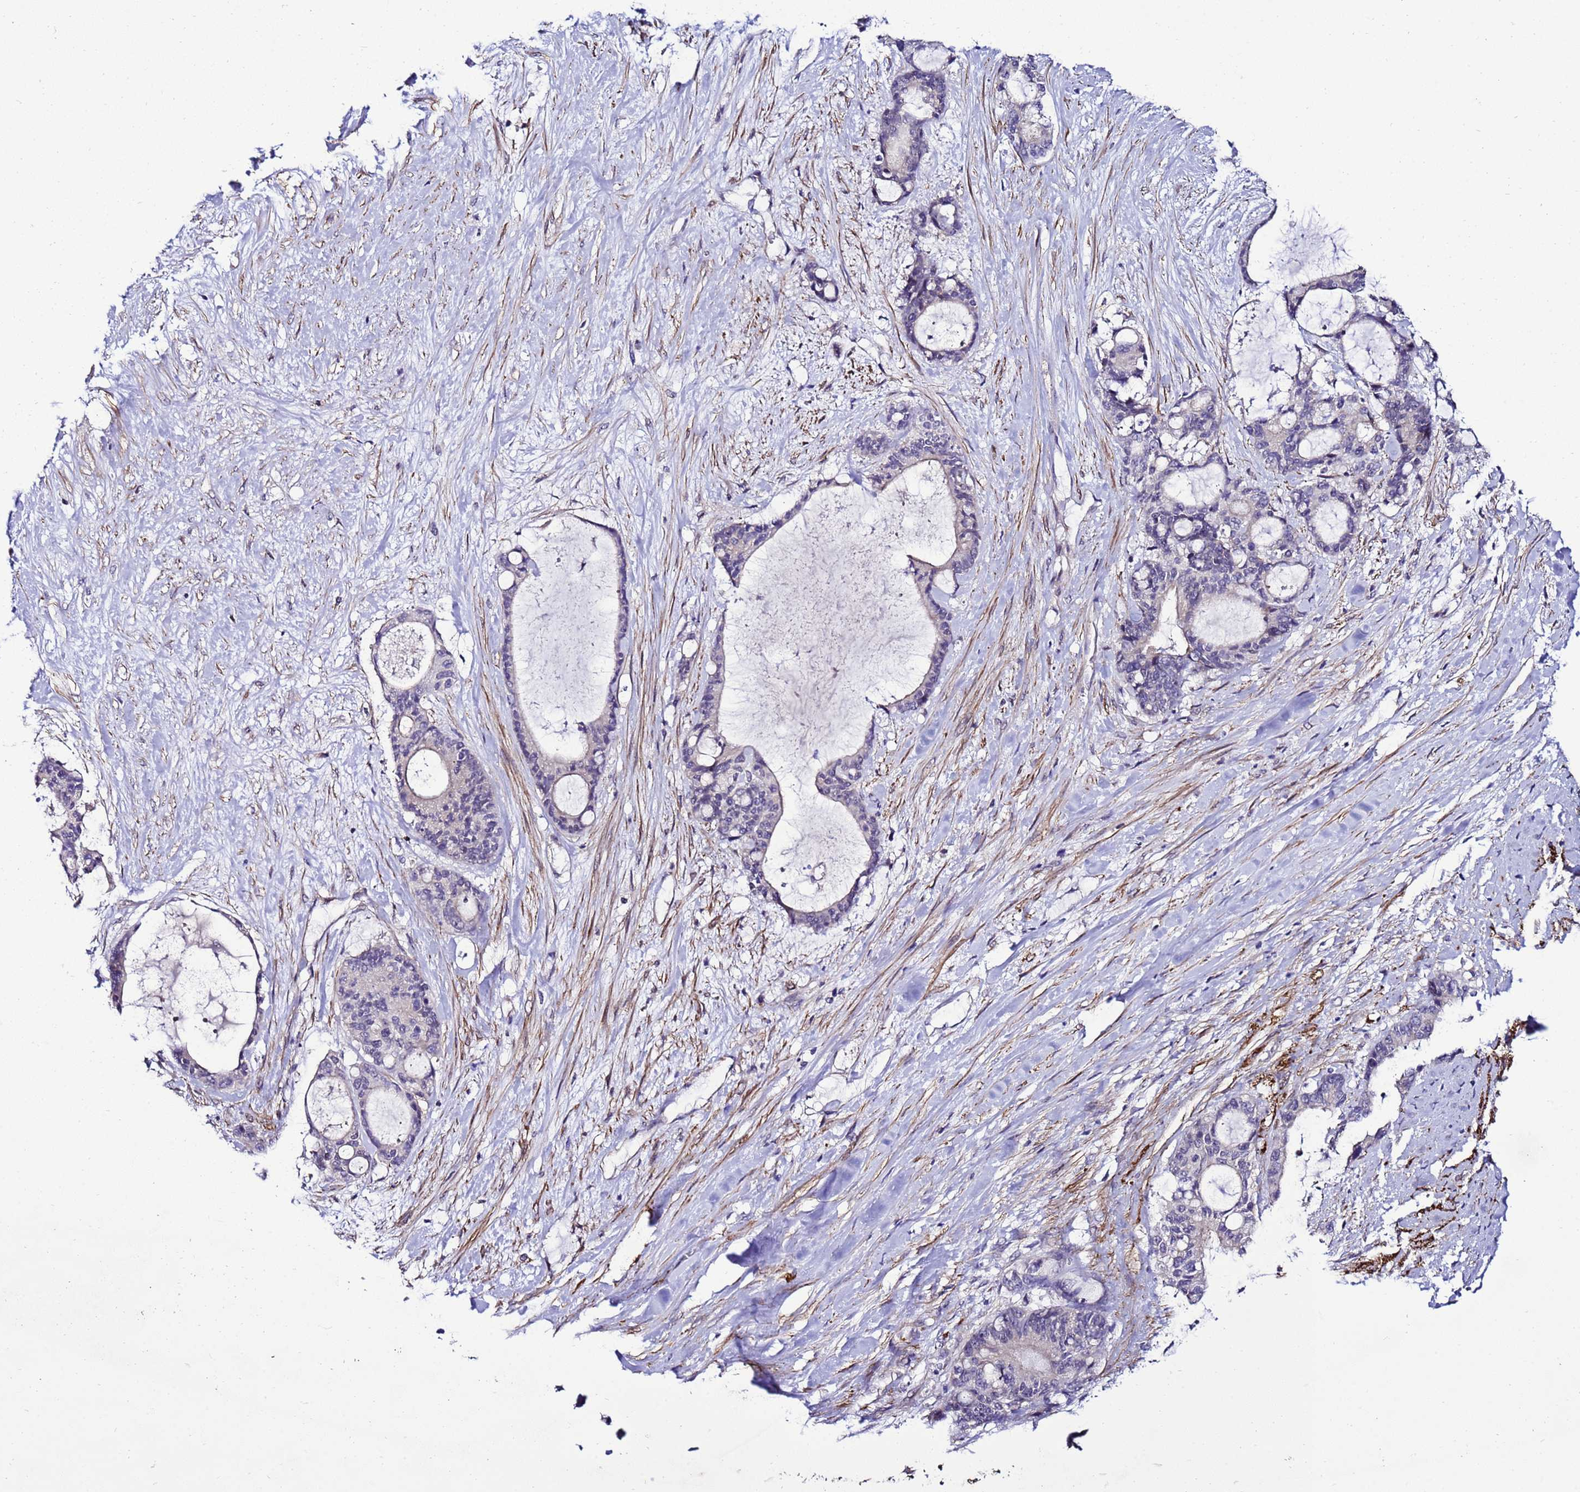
{"staining": {"intensity": "negative", "quantity": "none", "location": "none"}, "tissue": "liver cancer", "cell_type": "Tumor cells", "image_type": "cancer", "snomed": [{"axis": "morphology", "description": "Normal tissue, NOS"}, {"axis": "morphology", "description": "Cholangiocarcinoma"}, {"axis": "topography", "description": "Liver"}, {"axis": "topography", "description": "Peripheral nerve tissue"}], "caption": "This micrograph is of liver cholangiocarcinoma stained with IHC to label a protein in brown with the nuclei are counter-stained blue. There is no expression in tumor cells. (IHC, brightfield microscopy, high magnification).", "gene": "GZF1", "patient": {"sex": "female", "age": 73}}